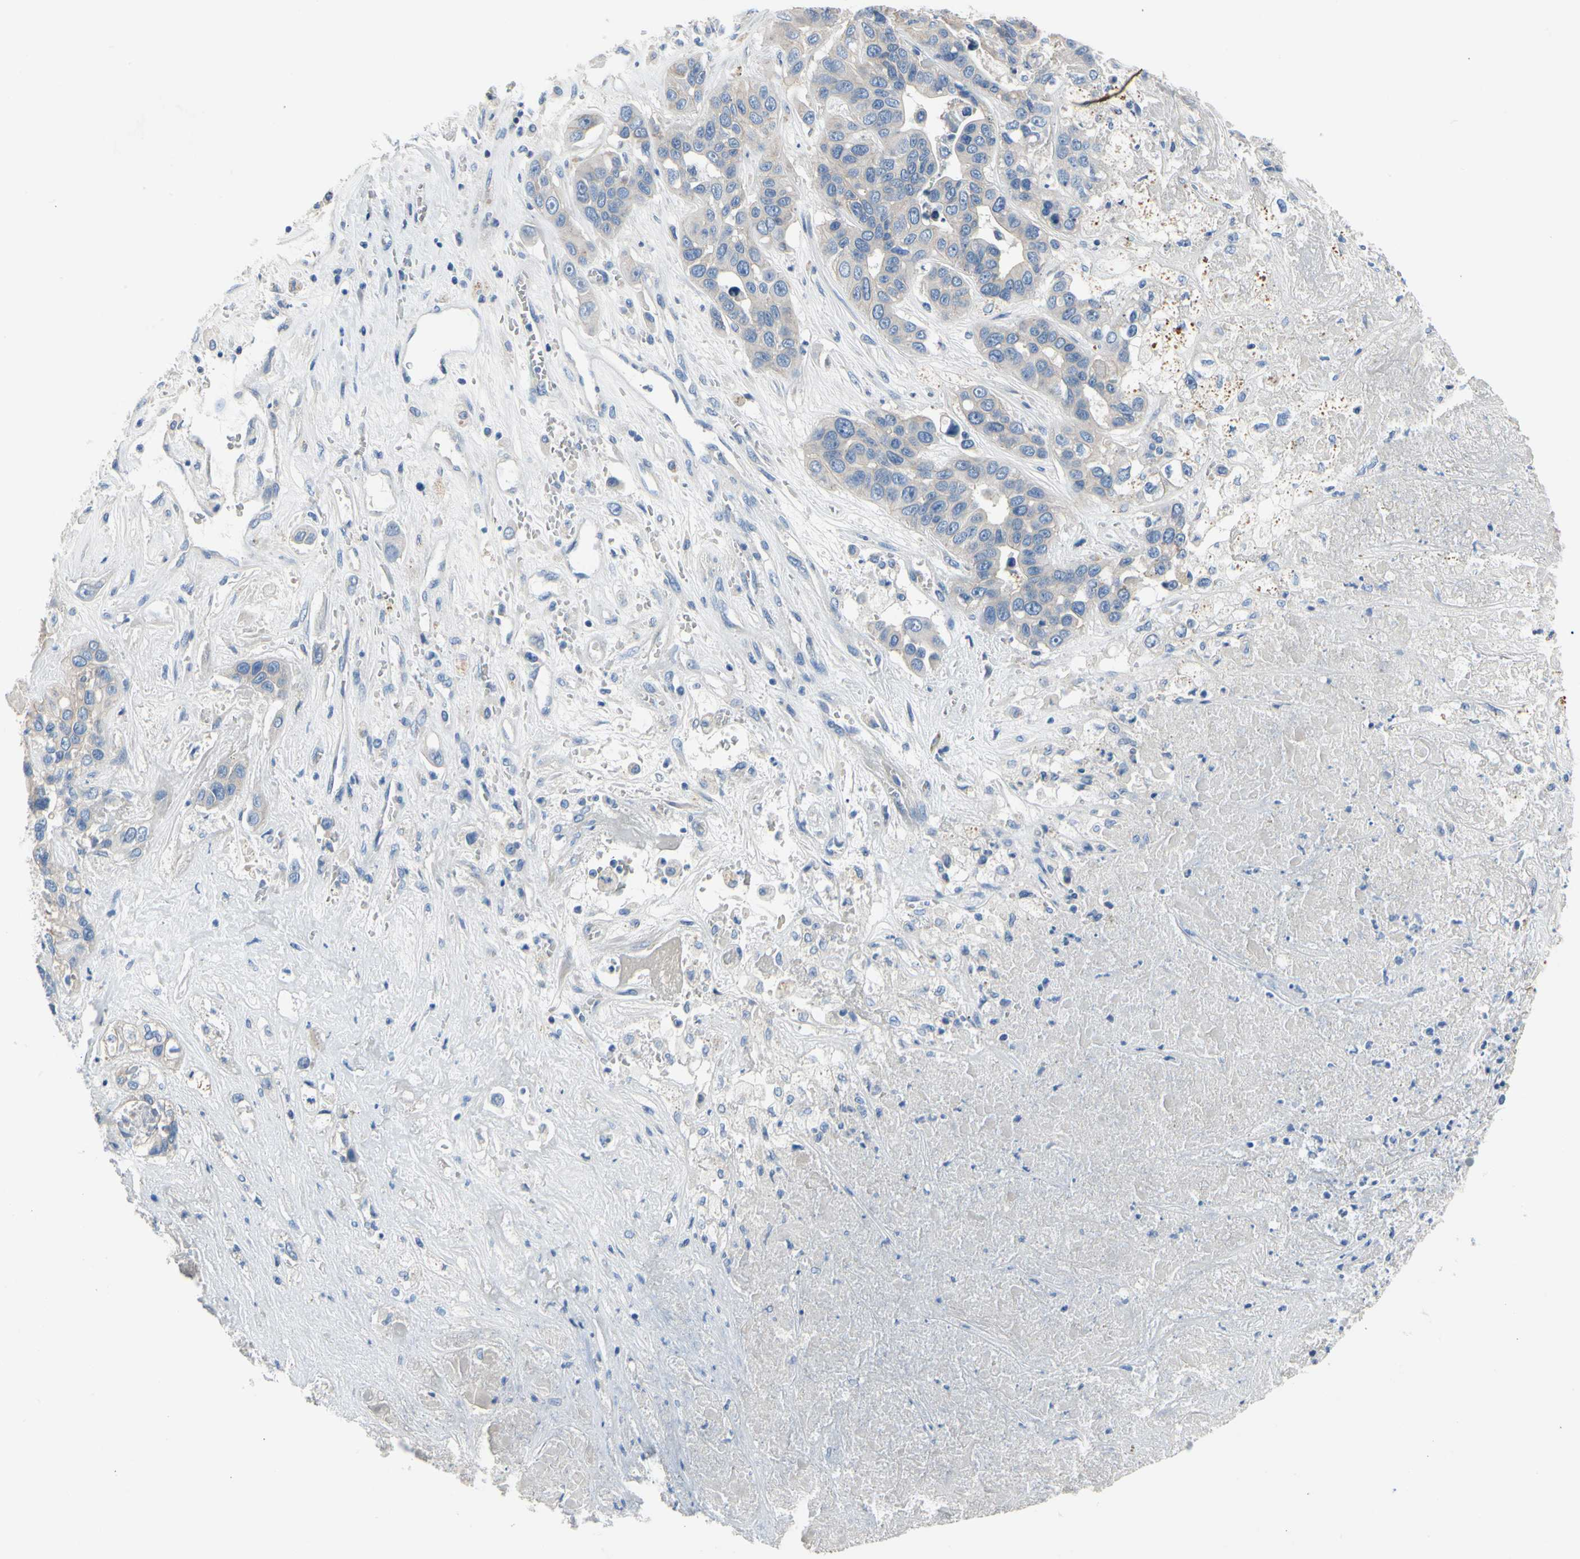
{"staining": {"intensity": "weak", "quantity": "<25%", "location": "cytoplasmic/membranous"}, "tissue": "liver cancer", "cell_type": "Tumor cells", "image_type": "cancer", "snomed": [{"axis": "morphology", "description": "Cholangiocarcinoma"}, {"axis": "topography", "description": "Liver"}], "caption": "A histopathology image of human liver cholangiocarcinoma is negative for staining in tumor cells.", "gene": "CA14", "patient": {"sex": "female", "age": 52}}